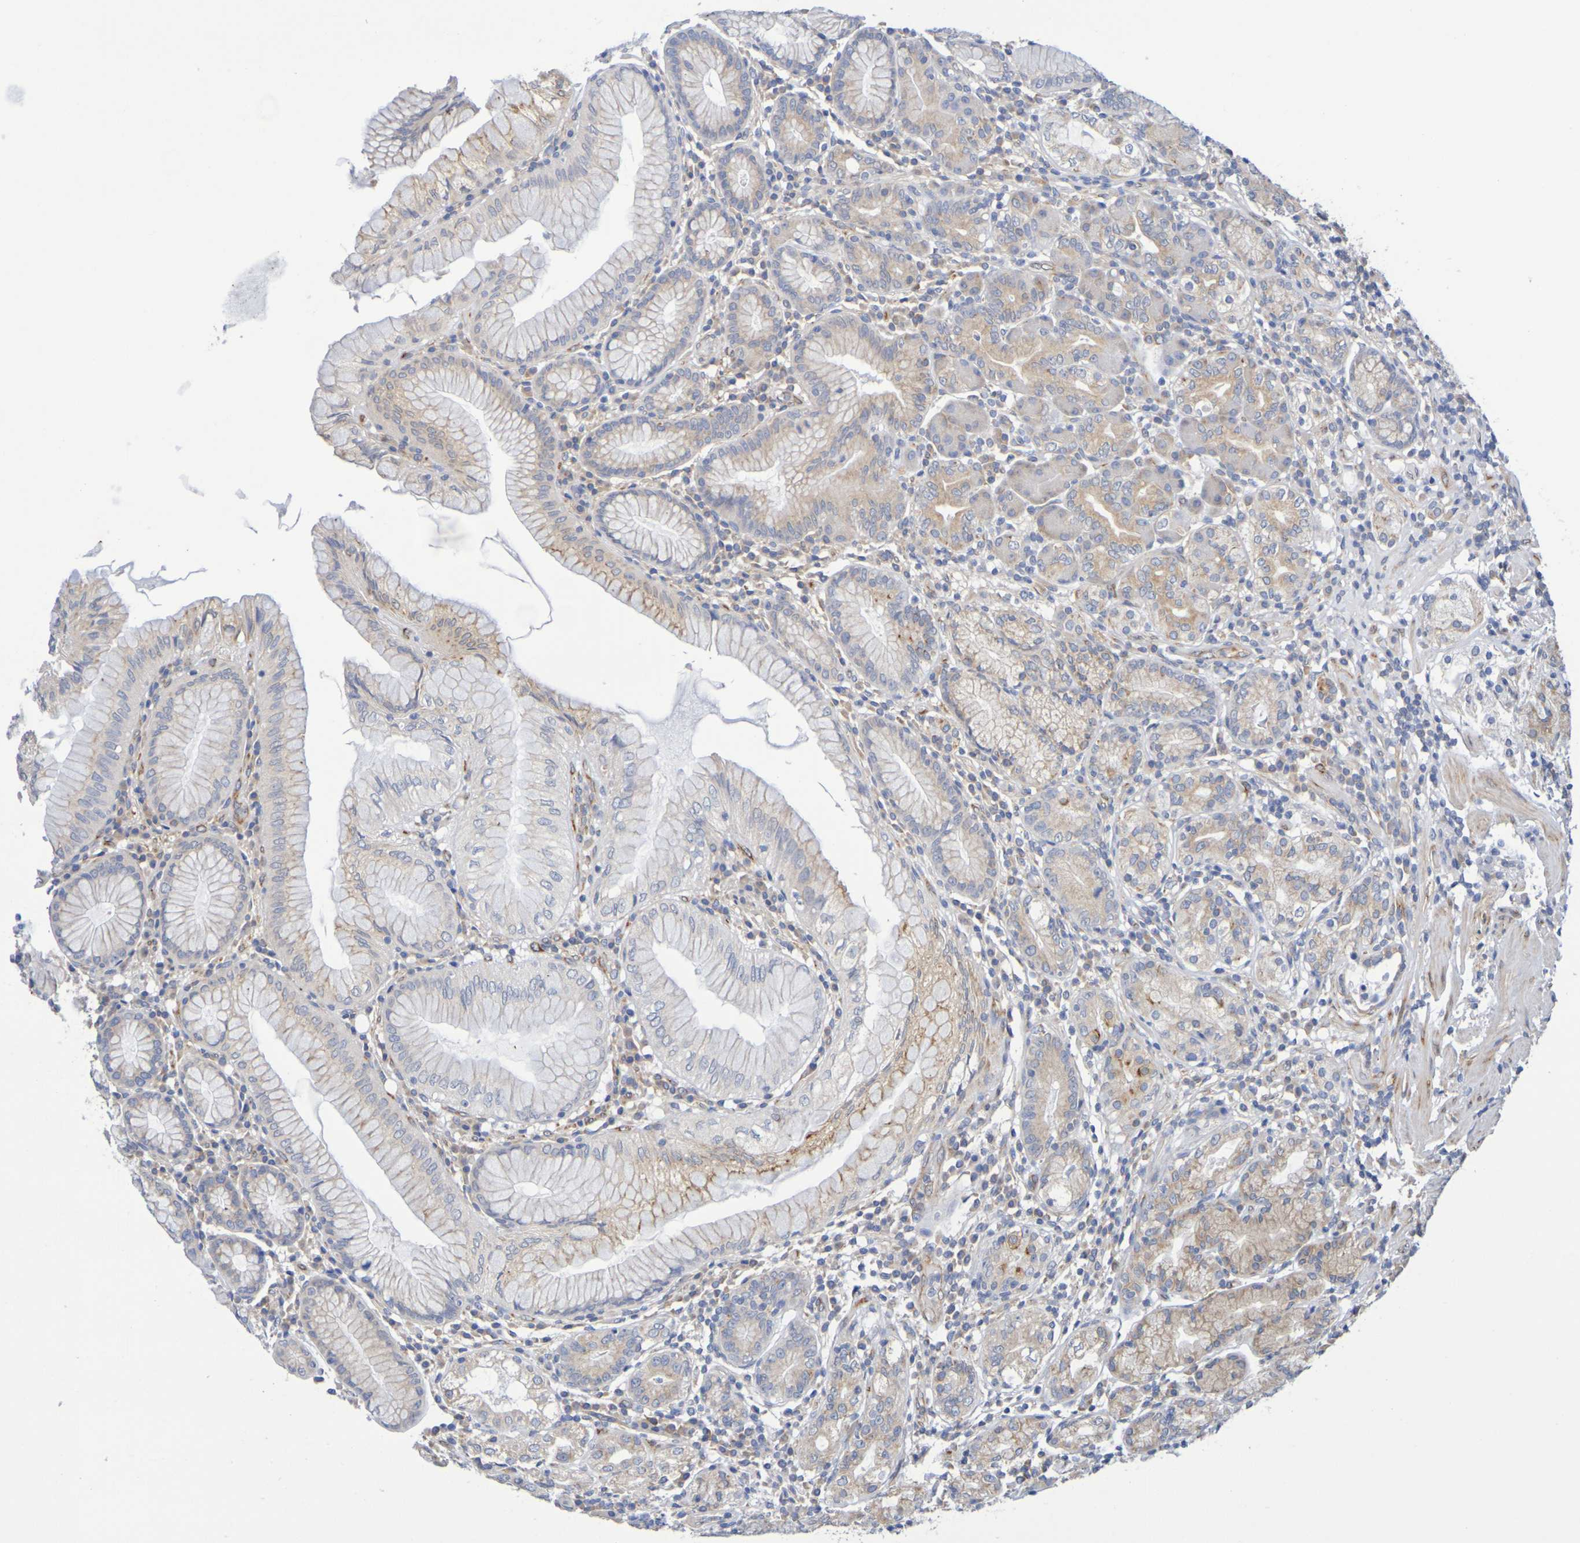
{"staining": {"intensity": "weak", "quantity": "25%-75%", "location": "cytoplasmic/membranous"}, "tissue": "stomach", "cell_type": "Glandular cells", "image_type": "normal", "snomed": [{"axis": "morphology", "description": "Normal tissue, NOS"}, {"axis": "topography", "description": "Stomach, lower"}], "caption": "The histopathology image shows immunohistochemical staining of unremarkable stomach. There is weak cytoplasmic/membranous expression is present in approximately 25%-75% of glandular cells.", "gene": "TMCC3", "patient": {"sex": "female", "age": 76}}